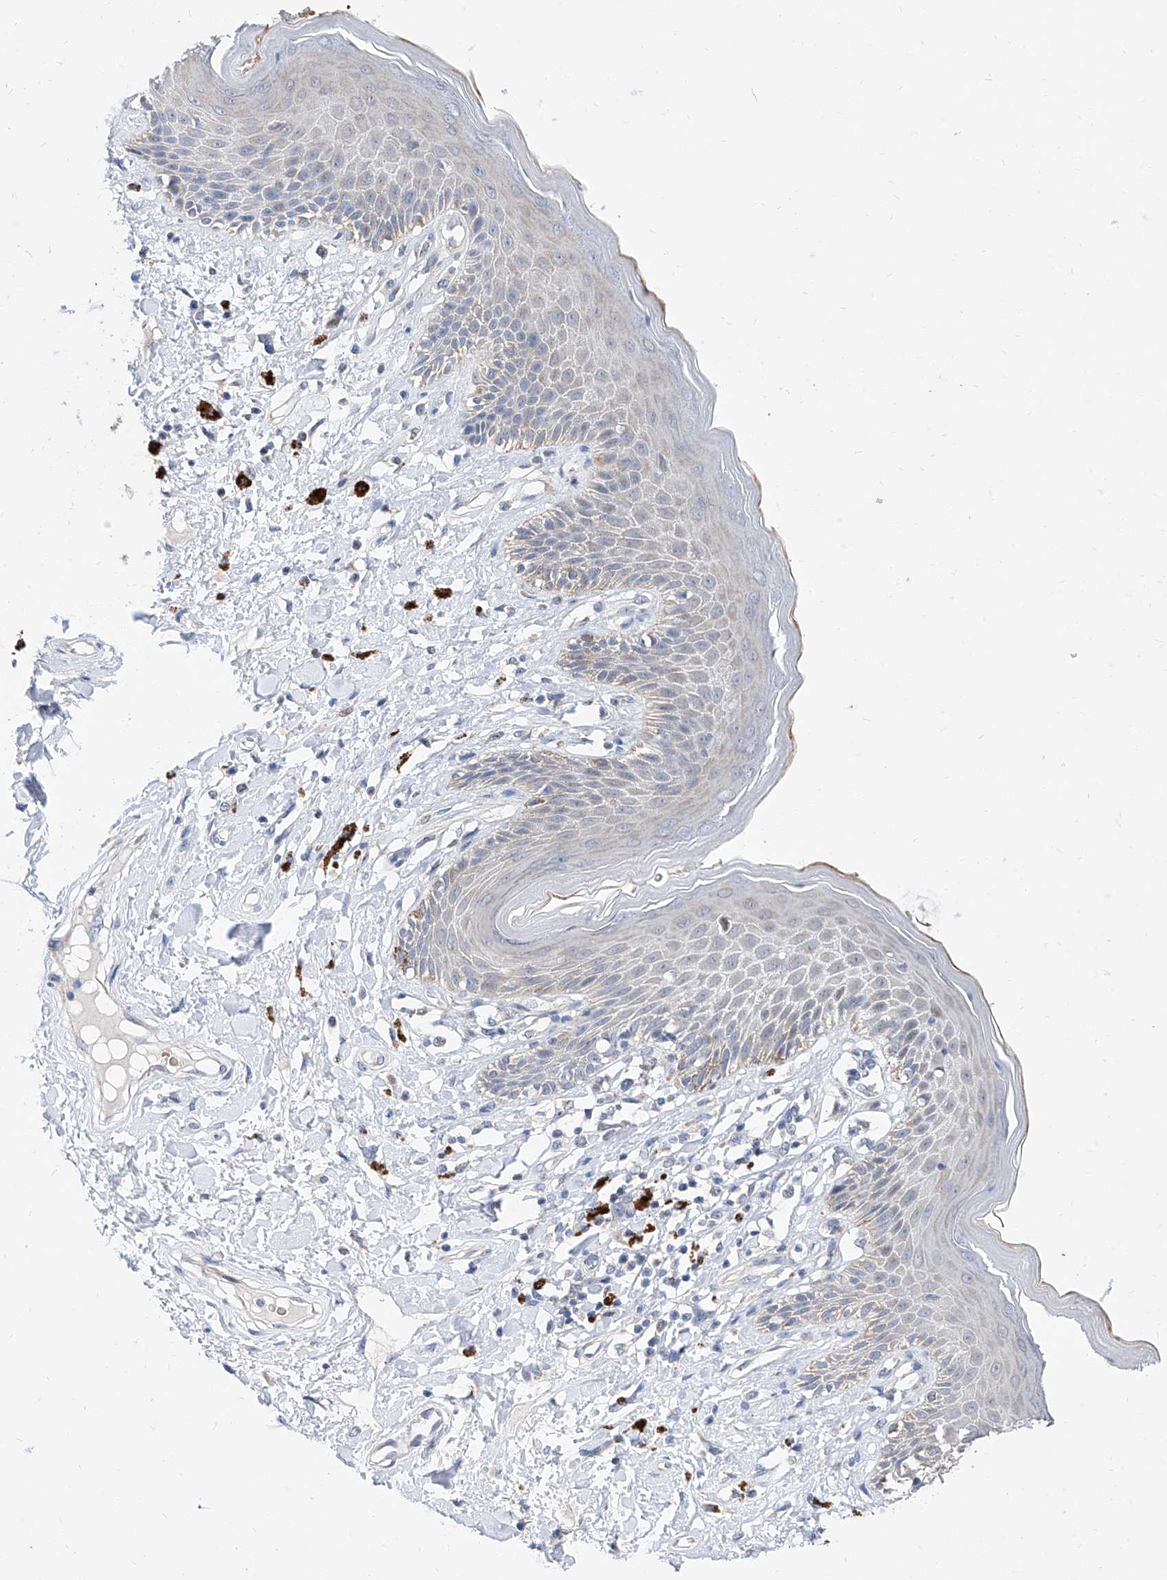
{"staining": {"intensity": "moderate", "quantity": "<25%", "location": "cytoplasmic/membranous"}, "tissue": "skin", "cell_type": "Epidermal cells", "image_type": "normal", "snomed": [{"axis": "morphology", "description": "Normal tissue, NOS"}, {"axis": "topography", "description": "Anal"}], "caption": "Skin stained for a protein displays moderate cytoplasmic/membranous positivity in epidermal cells. The staining was performed using DAB (3,3'-diaminobenzidine), with brown indicating positive protein expression. Nuclei are stained blue with hematoxylin.", "gene": "BPTF", "patient": {"sex": "female", "age": 78}}